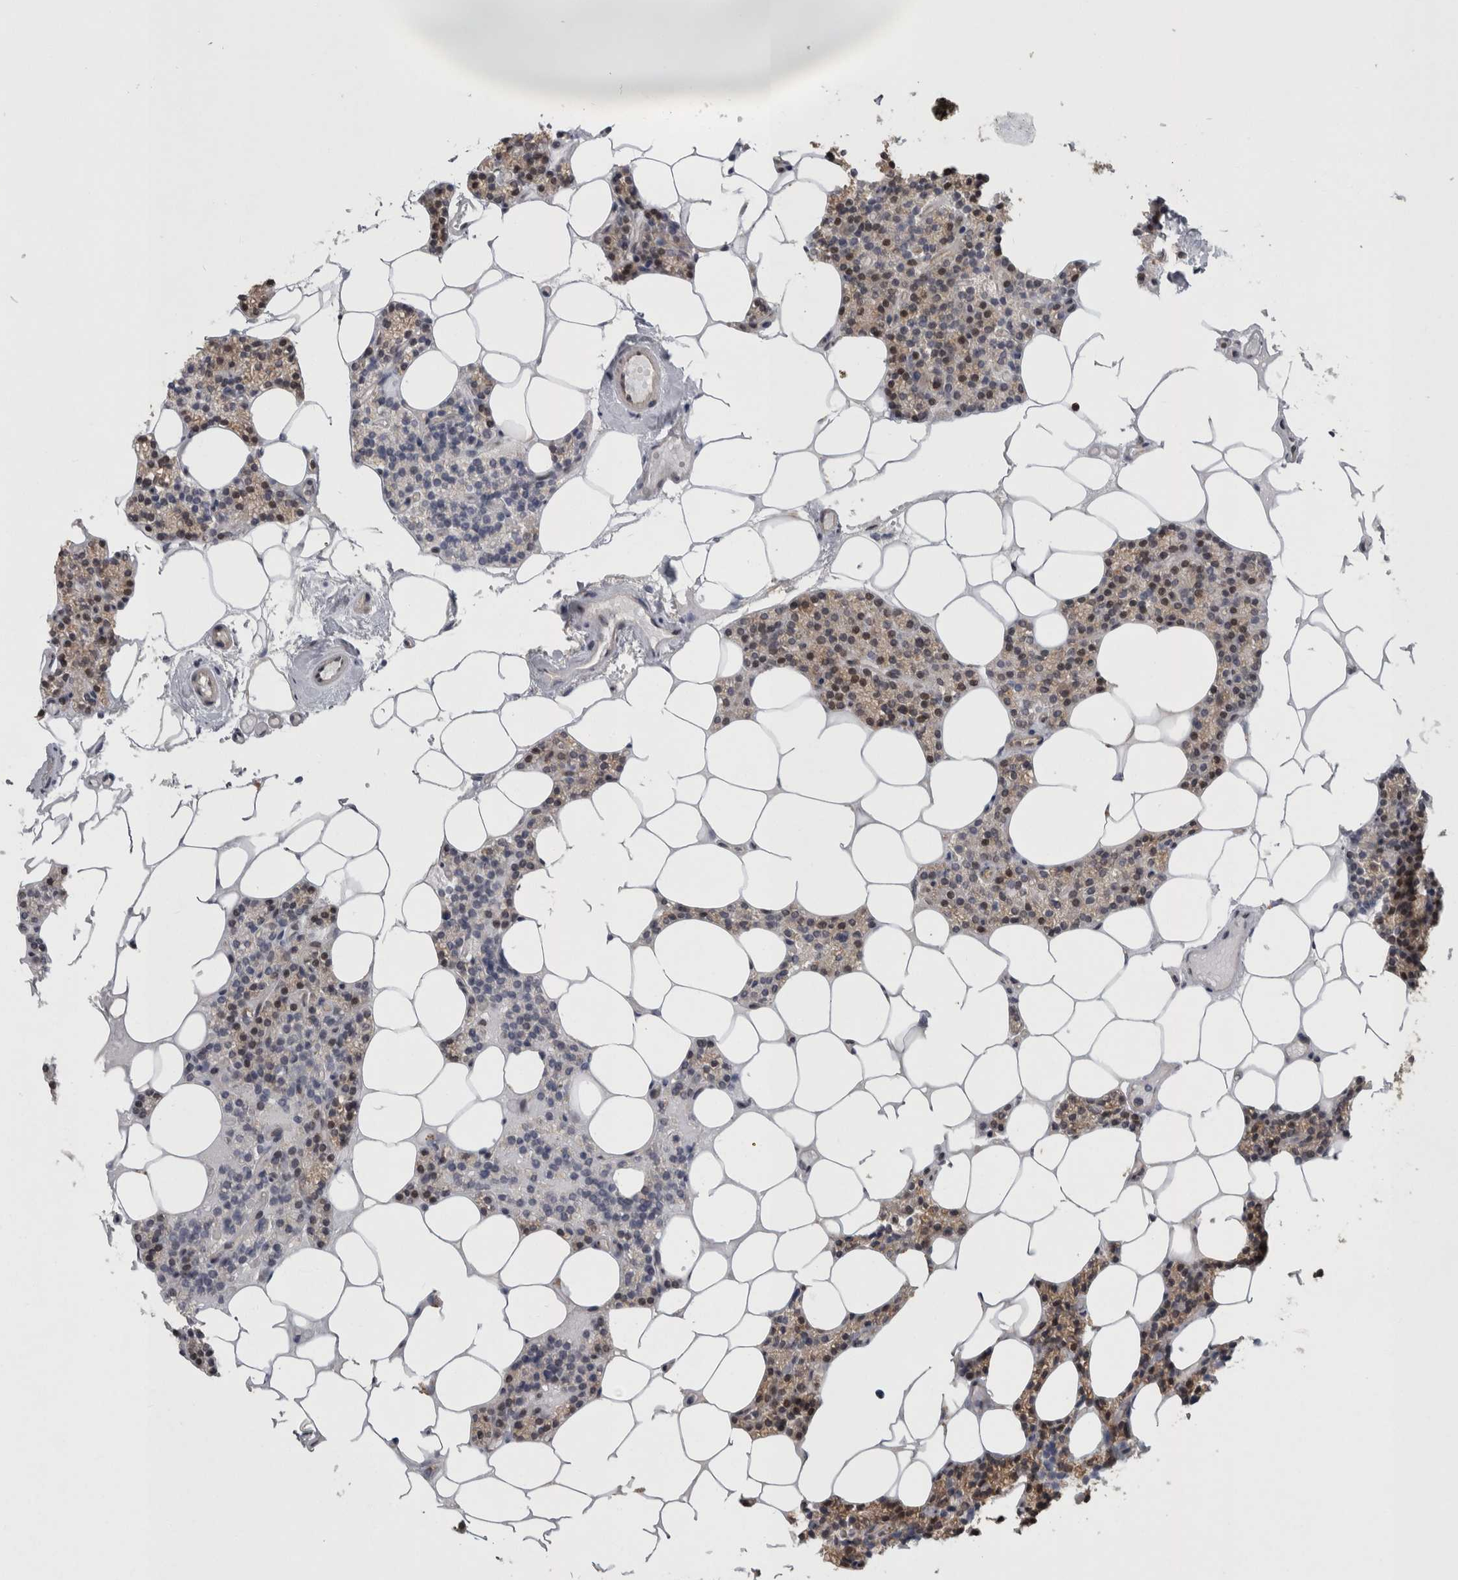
{"staining": {"intensity": "moderate", "quantity": "<25%", "location": "cytoplasmic/membranous,nuclear"}, "tissue": "parathyroid gland", "cell_type": "Glandular cells", "image_type": "normal", "snomed": [{"axis": "morphology", "description": "Normal tissue, NOS"}, {"axis": "topography", "description": "Parathyroid gland"}], "caption": "A low amount of moderate cytoplasmic/membranous,nuclear positivity is identified in about <25% of glandular cells in benign parathyroid gland. The protein of interest is shown in brown color, while the nuclei are stained blue.", "gene": "ATXN2", "patient": {"sex": "male", "age": 75}}